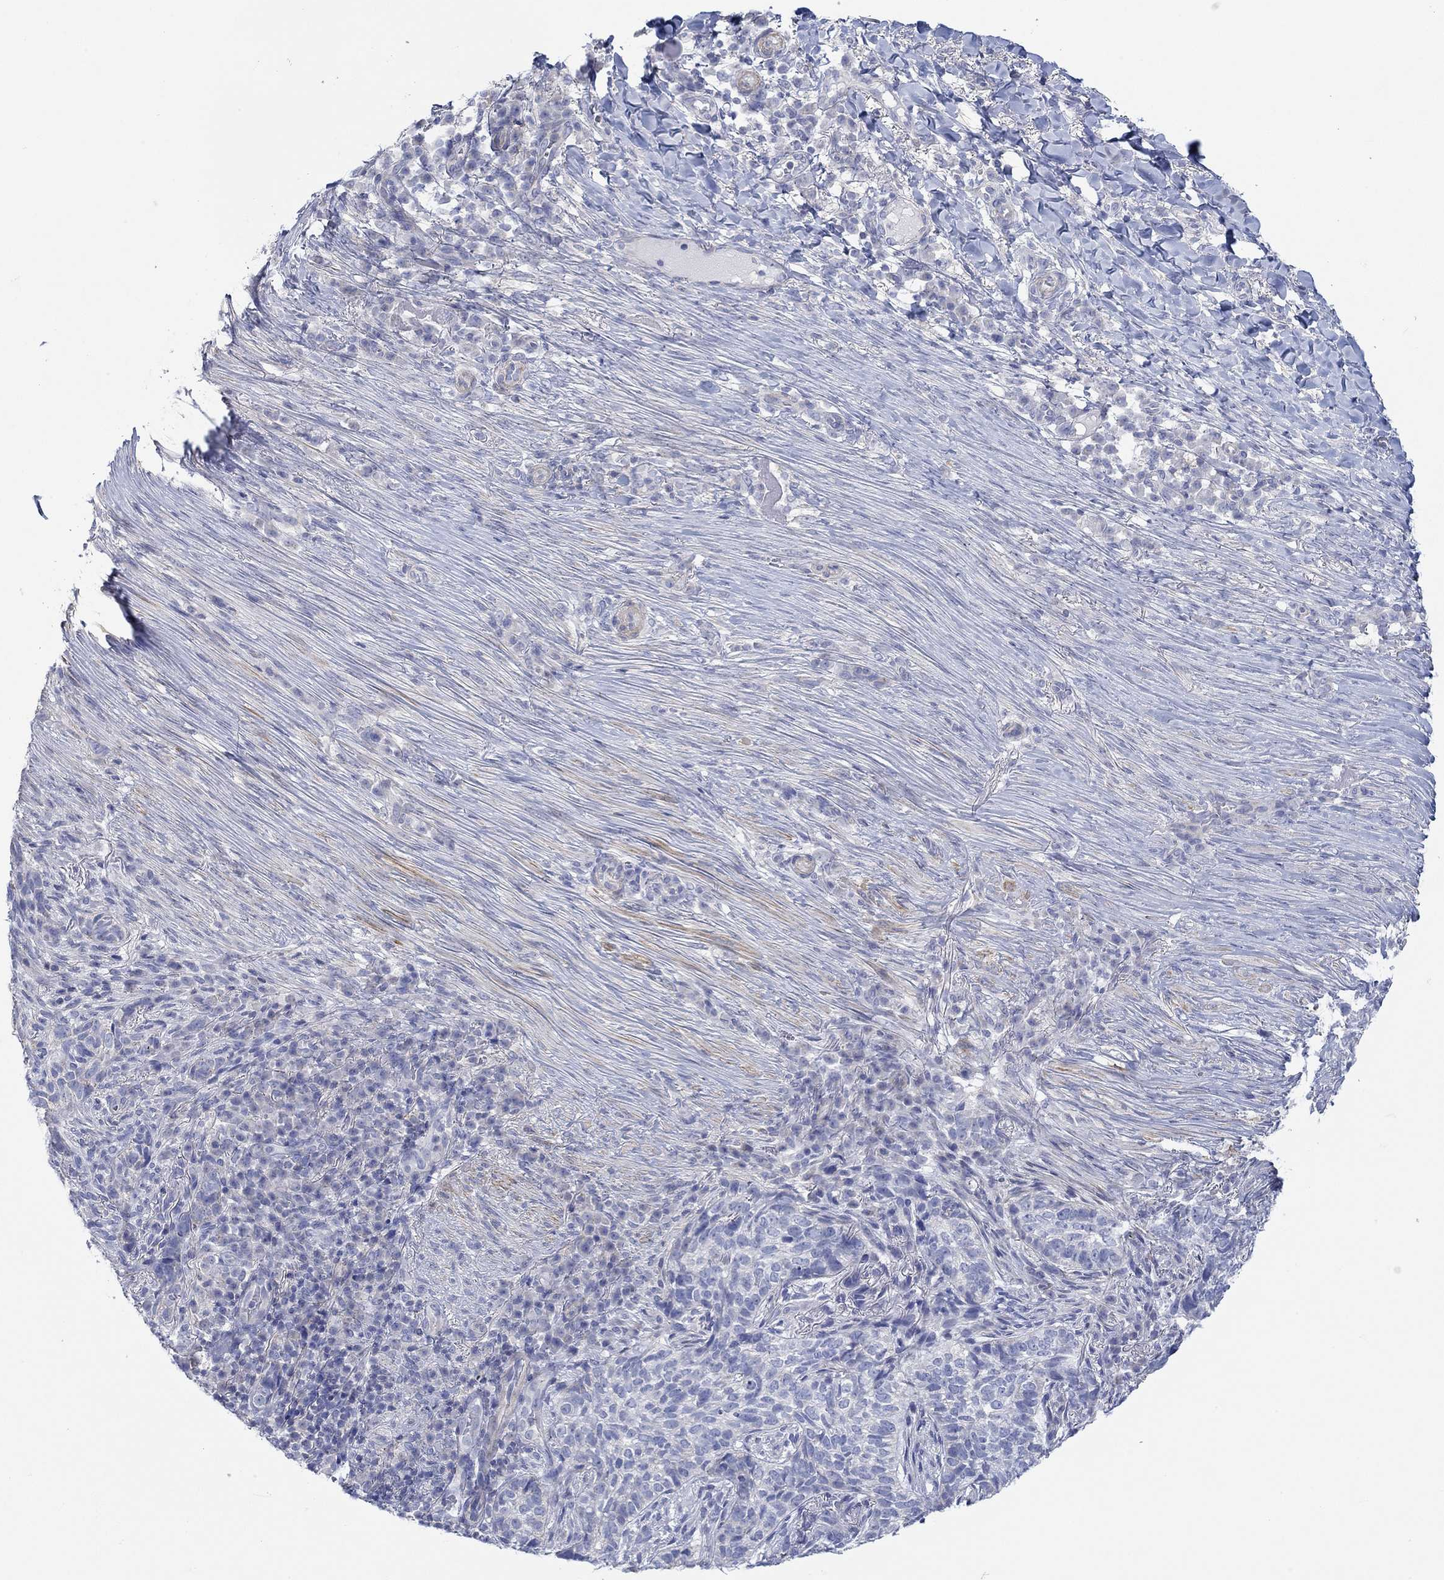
{"staining": {"intensity": "negative", "quantity": "none", "location": "none"}, "tissue": "skin cancer", "cell_type": "Tumor cells", "image_type": "cancer", "snomed": [{"axis": "morphology", "description": "Basal cell carcinoma"}, {"axis": "topography", "description": "Skin"}], "caption": "IHC photomicrograph of skin cancer stained for a protein (brown), which displays no positivity in tumor cells. (DAB (3,3'-diaminobenzidine) immunohistochemistry (IHC) visualized using brightfield microscopy, high magnification).", "gene": "PPIL6", "patient": {"sex": "female", "age": 69}}